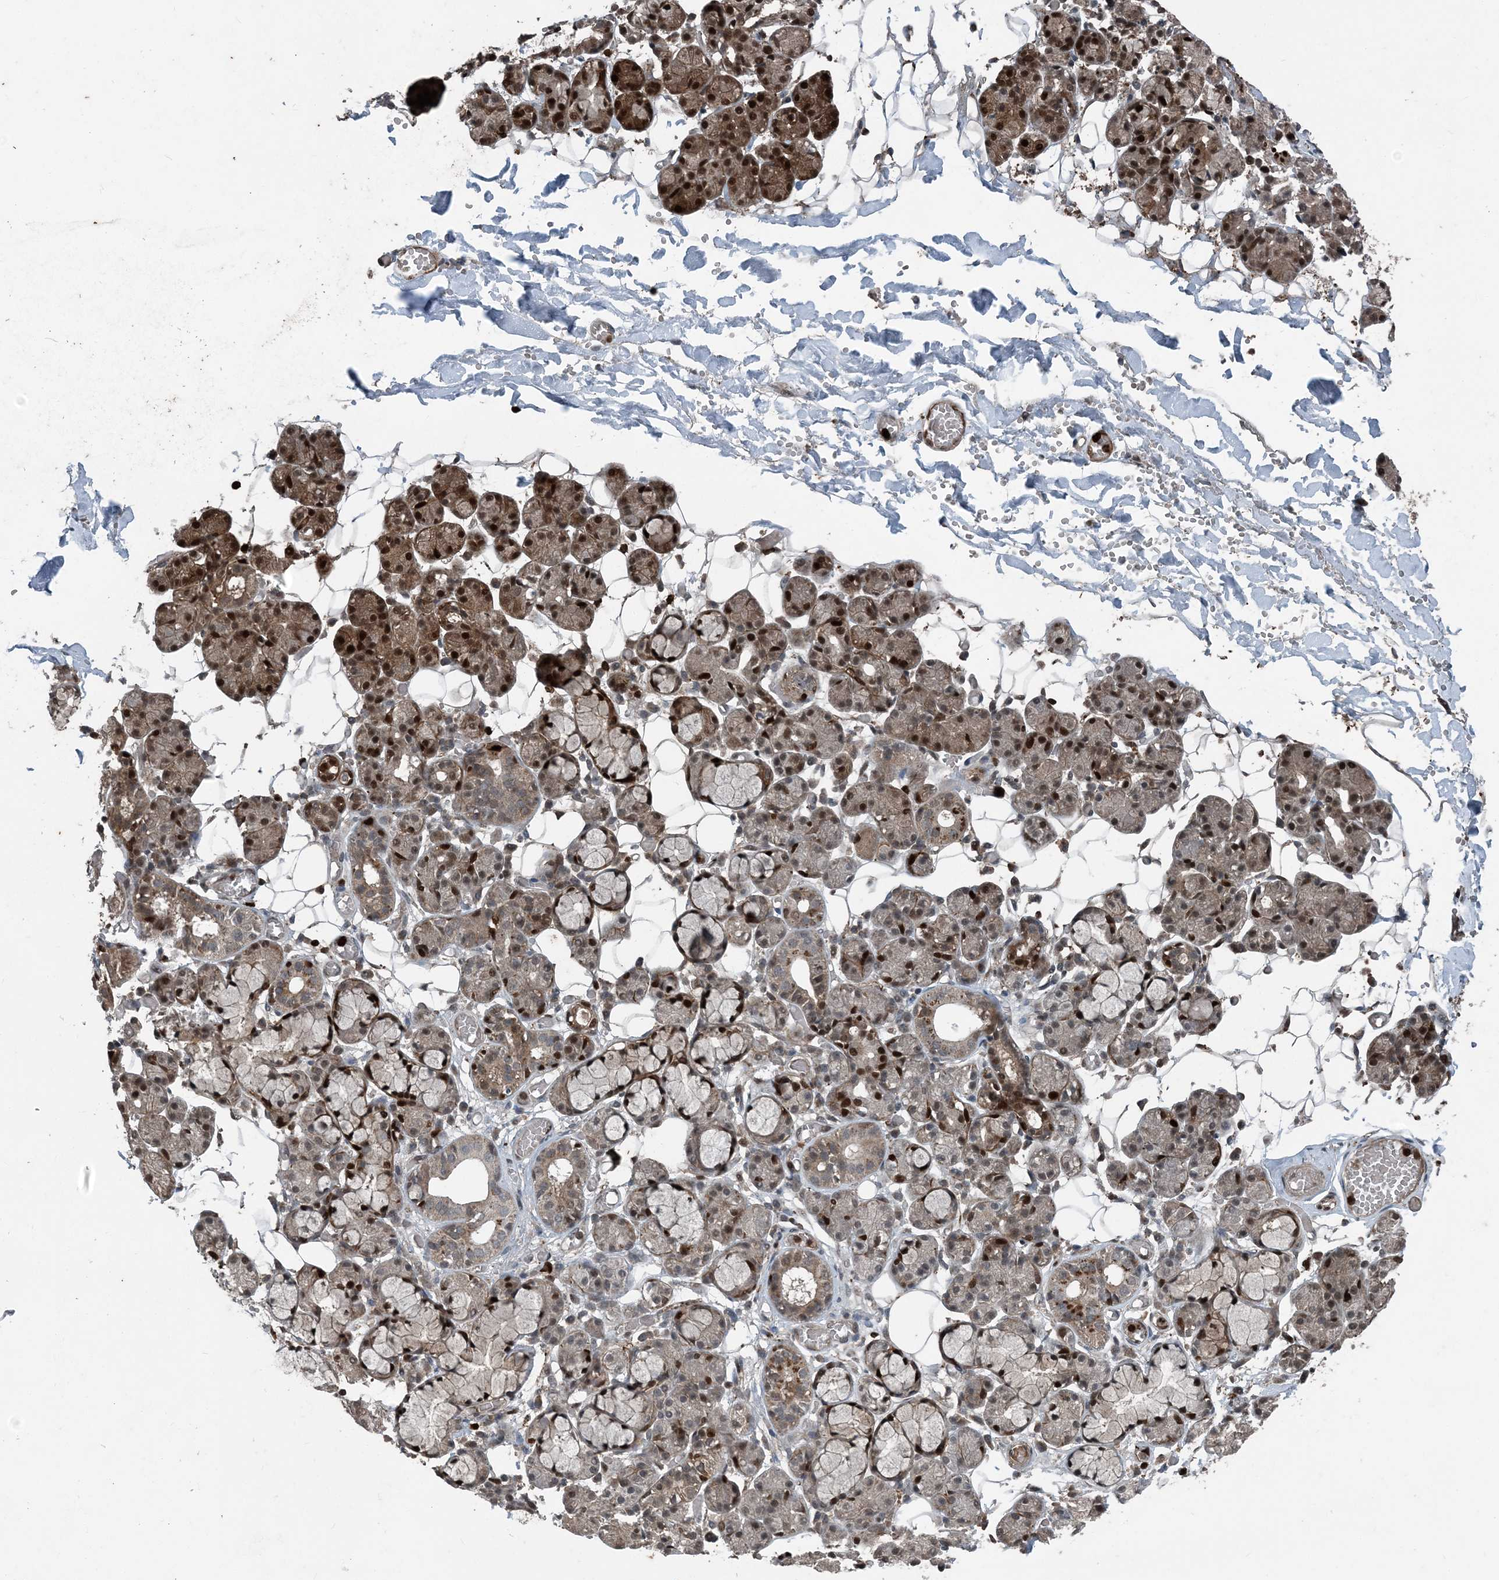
{"staining": {"intensity": "strong", "quantity": "25%-75%", "location": "cytoplasmic/membranous,nuclear"}, "tissue": "salivary gland", "cell_type": "Glandular cells", "image_type": "normal", "snomed": [{"axis": "morphology", "description": "Normal tissue, NOS"}, {"axis": "topography", "description": "Salivary gland"}], "caption": "Glandular cells show high levels of strong cytoplasmic/membranous,nuclear expression in approximately 25%-75% of cells in normal salivary gland.", "gene": "CFL1", "patient": {"sex": "male", "age": 63}}